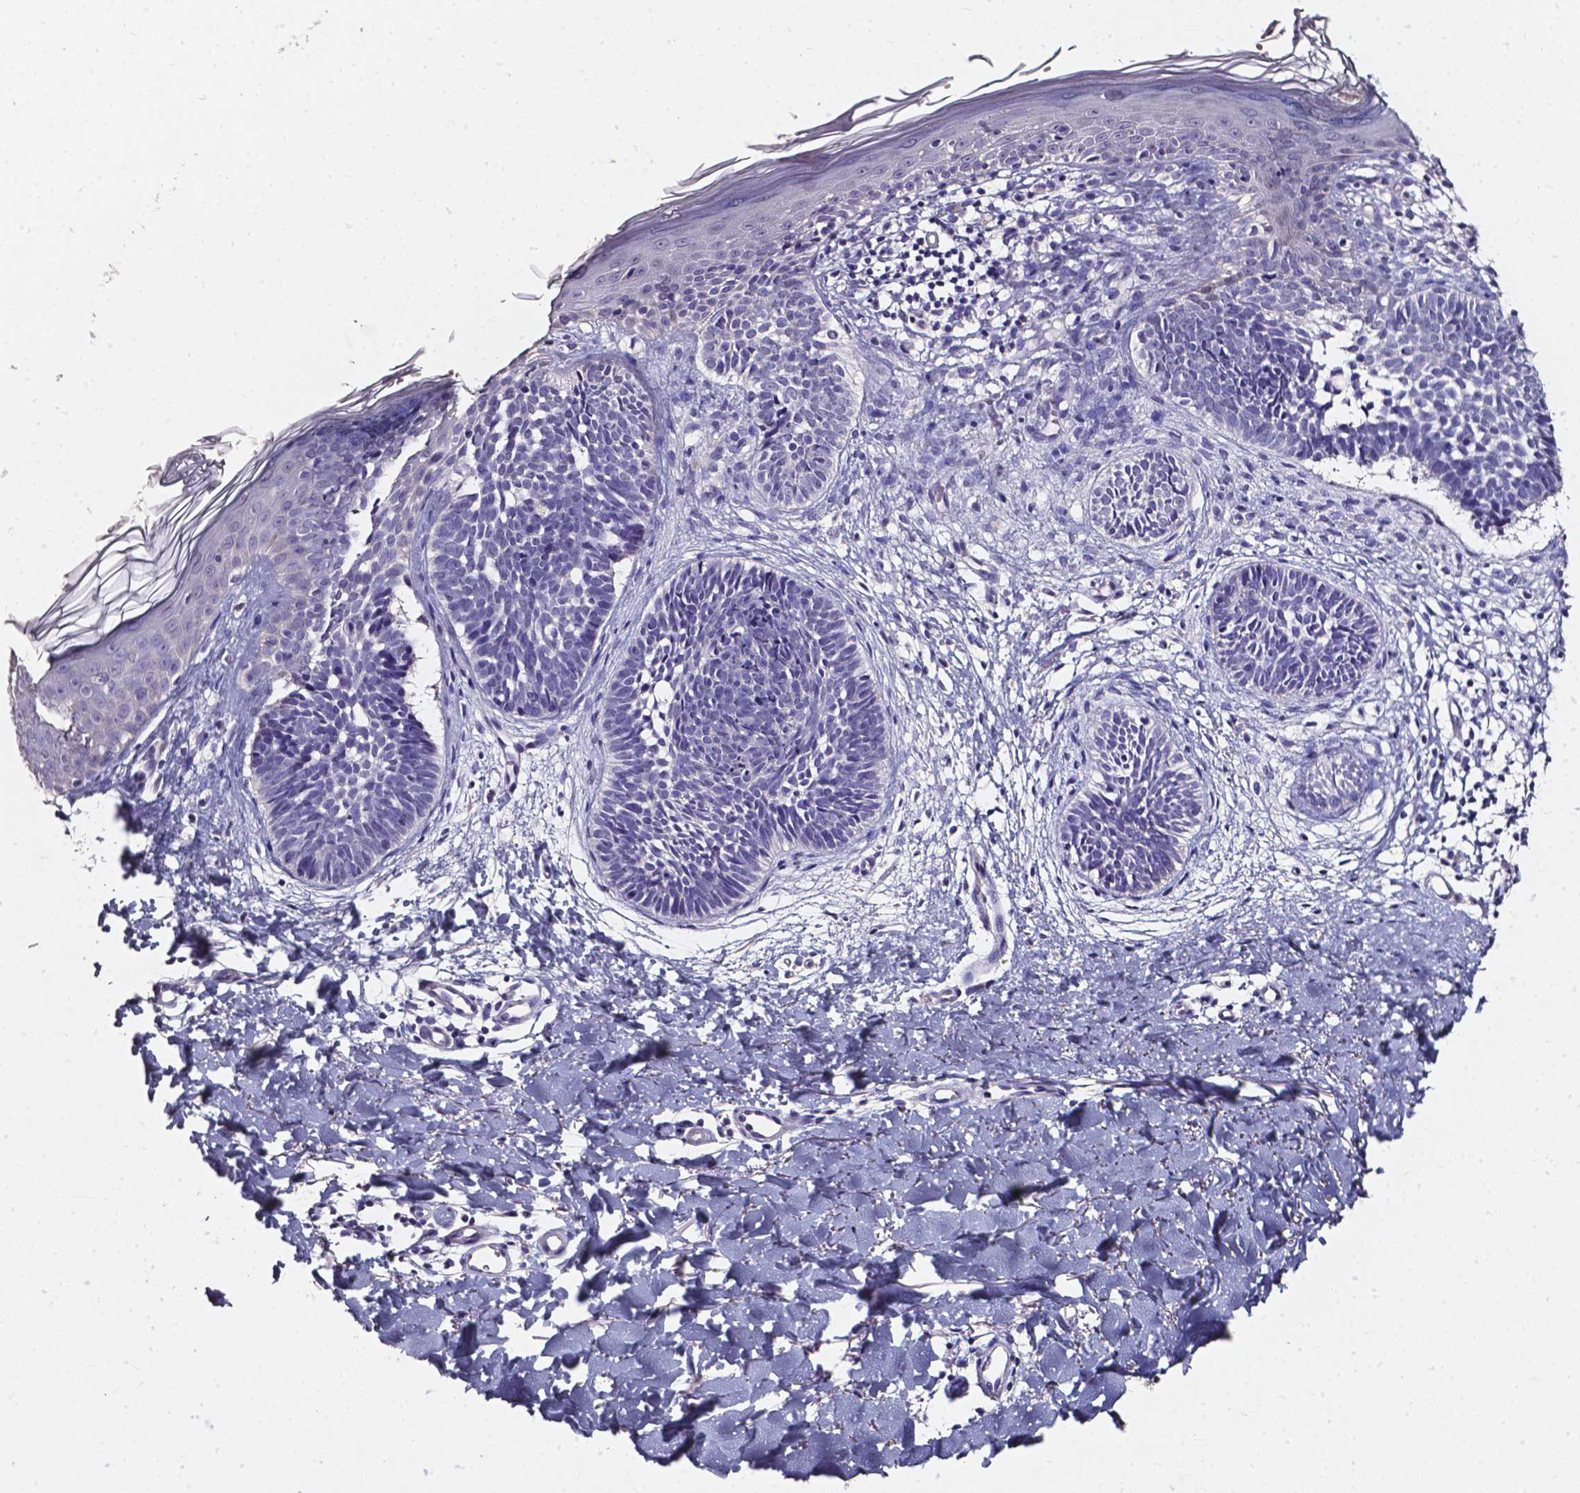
{"staining": {"intensity": "negative", "quantity": "none", "location": "none"}, "tissue": "skin cancer", "cell_type": "Tumor cells", "image_type": "cancer", "snomed": [{"axis": "morphology", "description": "Basal cell carcinoma"}, {"axis": "topography", "description": "Skin"}], "caption": "IHC micrograph of skin basal cell carcinoma stained for a protein (brown), which displays no positivity in tumor cells. Brightfield microscopy of immunohistochemistry stained with DAB (3,3'-diaminobenzidine) (brown) and hematoxylin (blue), captured at high magnification.", "gene": "AKR1B10", "patient": {"sex": "female", "age": 51}}